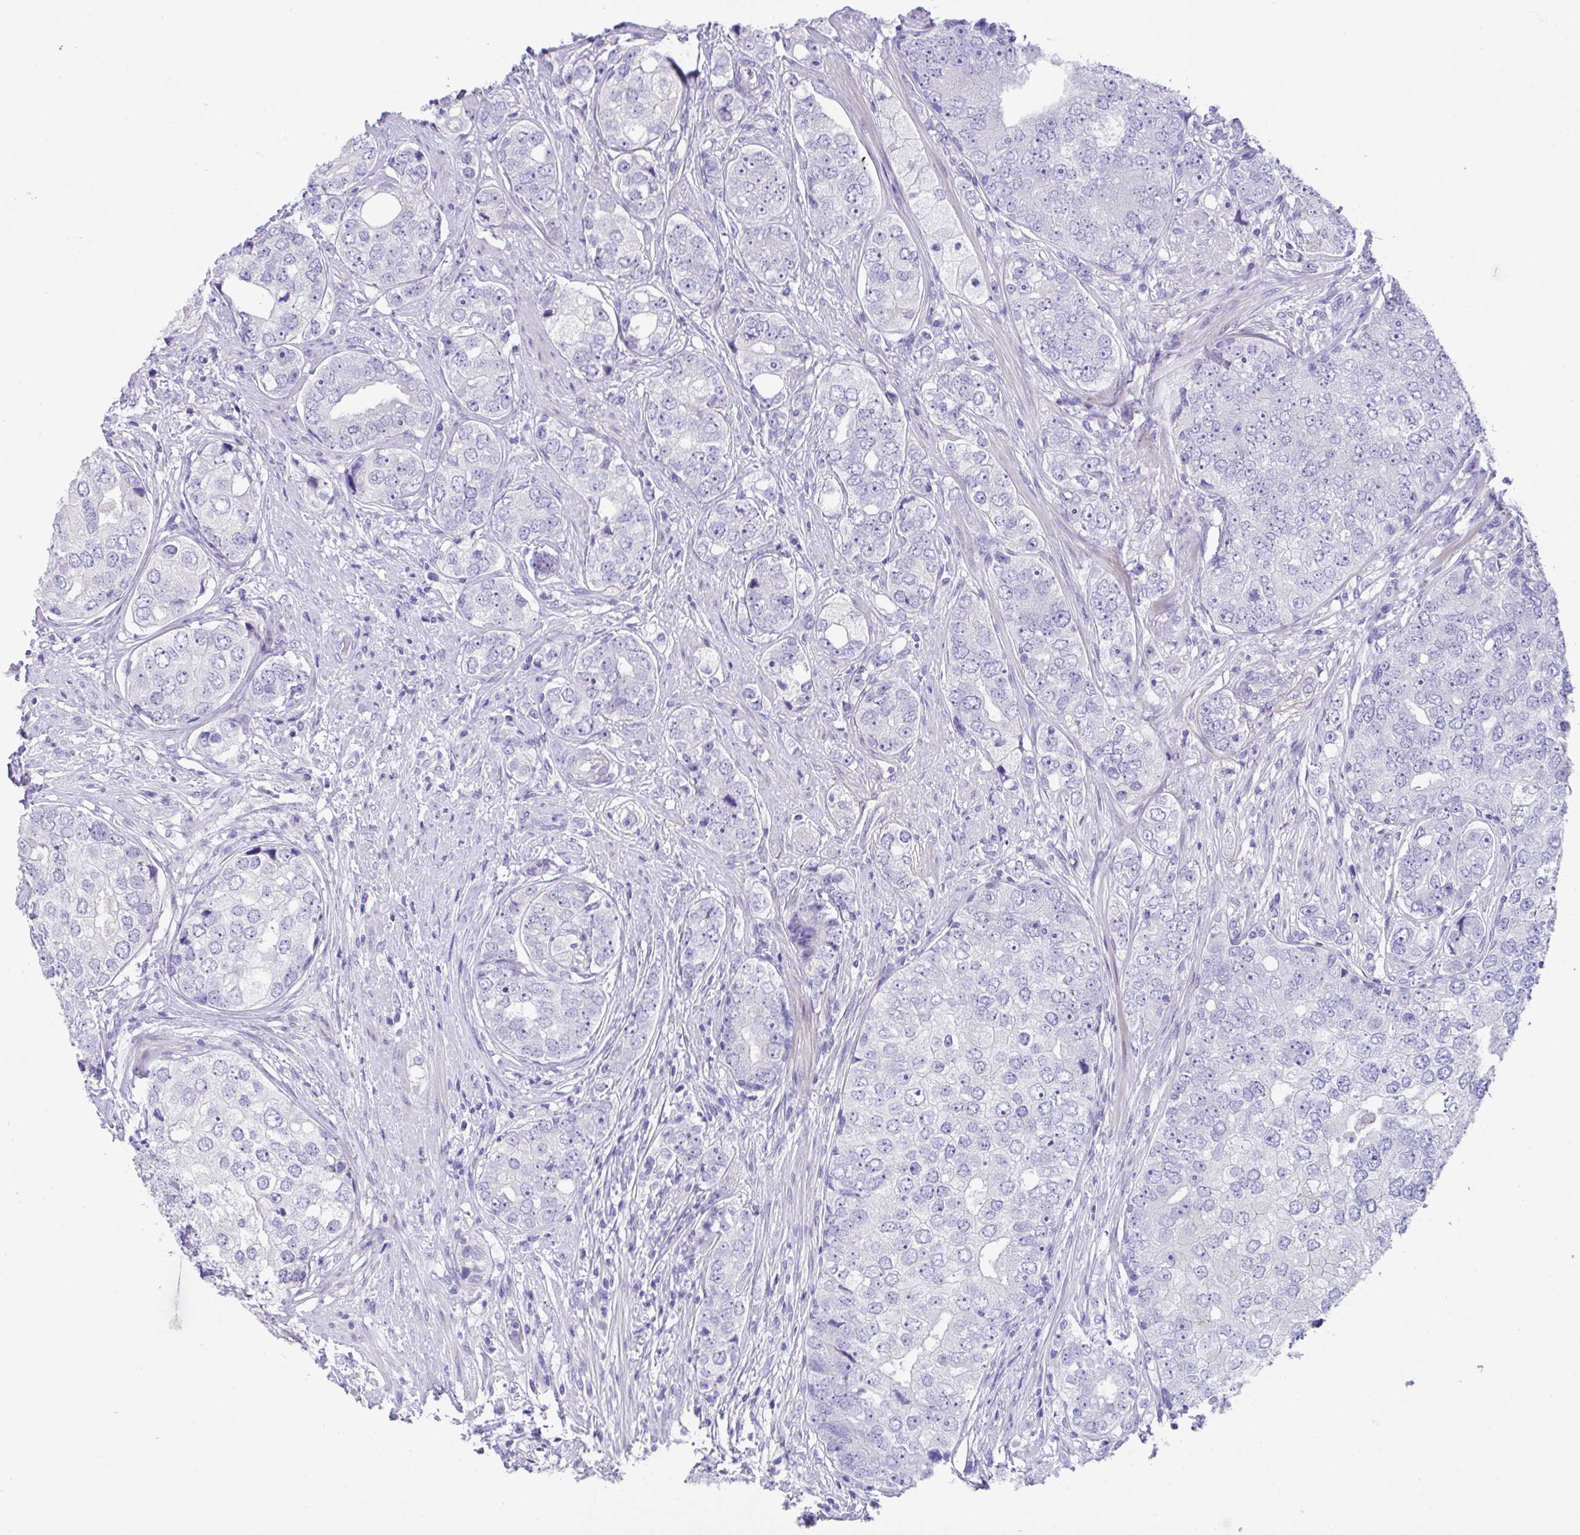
{"staining": {"intensity": "negative", "quantity": "none", "location": "none"}, "tissue": "prostate cancer", "cell_type": "Tumor cells", "image_type": "cancer", "snomed": [{"axis": "morphology", "description": "Adenocarcinoma, High grade"}, {"axis": "topography", "description": "Prostate"}], "caption": "IHC of human adenocarcinoma (high-grade) (prostate) reveals no staining in tumor cells.", "gene": "SLC16A6", "patient": {"sex": "male", "age": 60}}